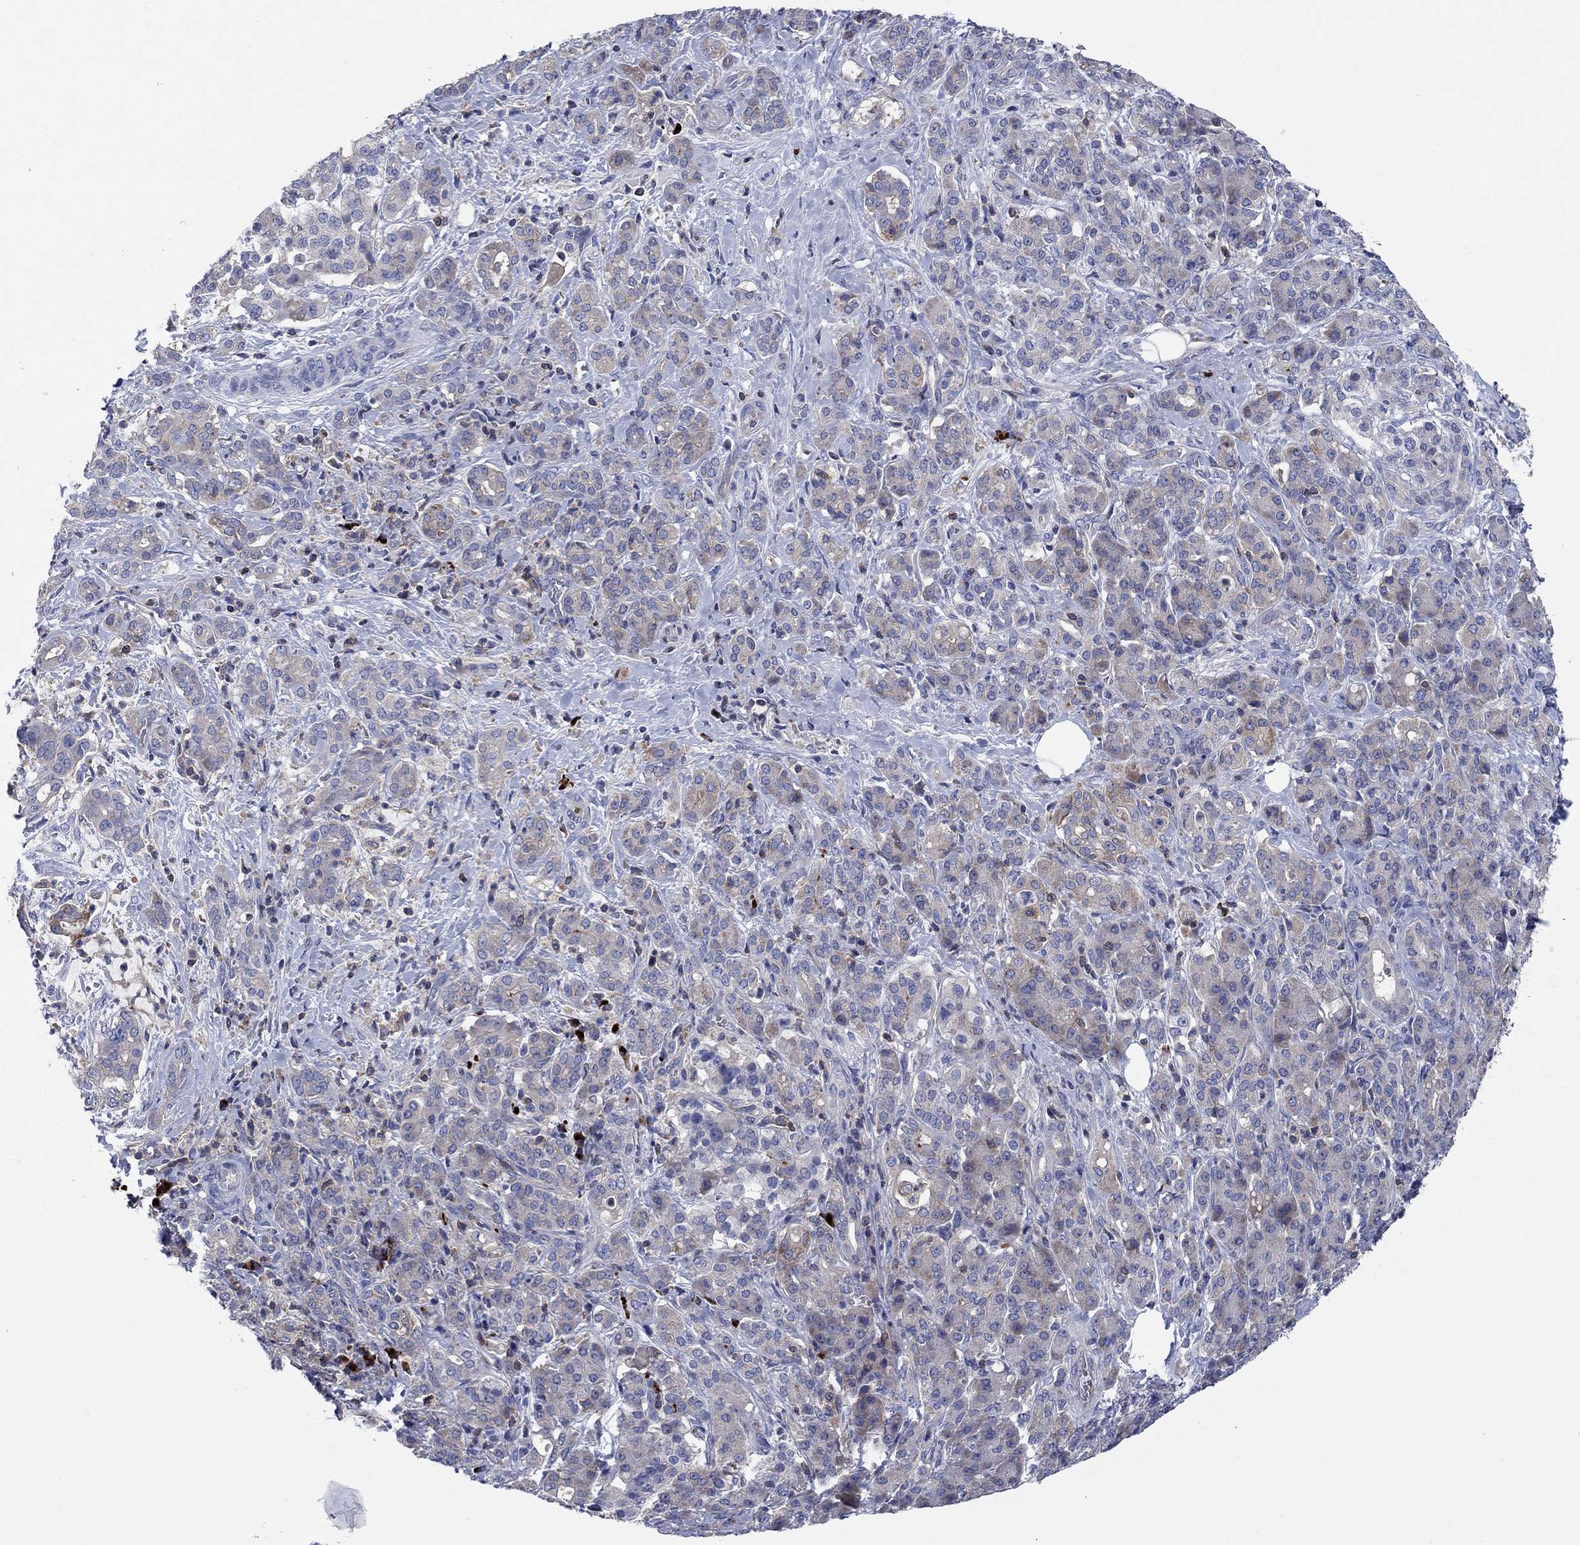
{"staining": {"intensity": "moderate", "quantity": "25%-75%", "location": "cytoplasmic/membranous"}, "tissue": "pancreatic cancer", "cell_type": "Tumor cells", "image_type": "cancer", "snomed": [{"axis": "morphology", "description": "Normal tissue, NOS"}, {"axis": "morphology", "description": "Inflammation, NOS"}, {"axis": "morphology", "description": "Adenocarcinoma, NOS"}, {"axis": "topography", "description": "Pancreas"}], "caption": "Immunohistochemistry micrograph of neoplastic tissue: pancreatic cancer (adenocarcinoma) stained using immunohistochemistry (IHC) demonstrates medium levels of moderate protein expression localized specifically in the cytoplasmic/membranous of tumor cells, appearing as a cytoplasmic/membranous brown color.", "gene": "PVR", "patient": {"sex": "male", "age": 57}}